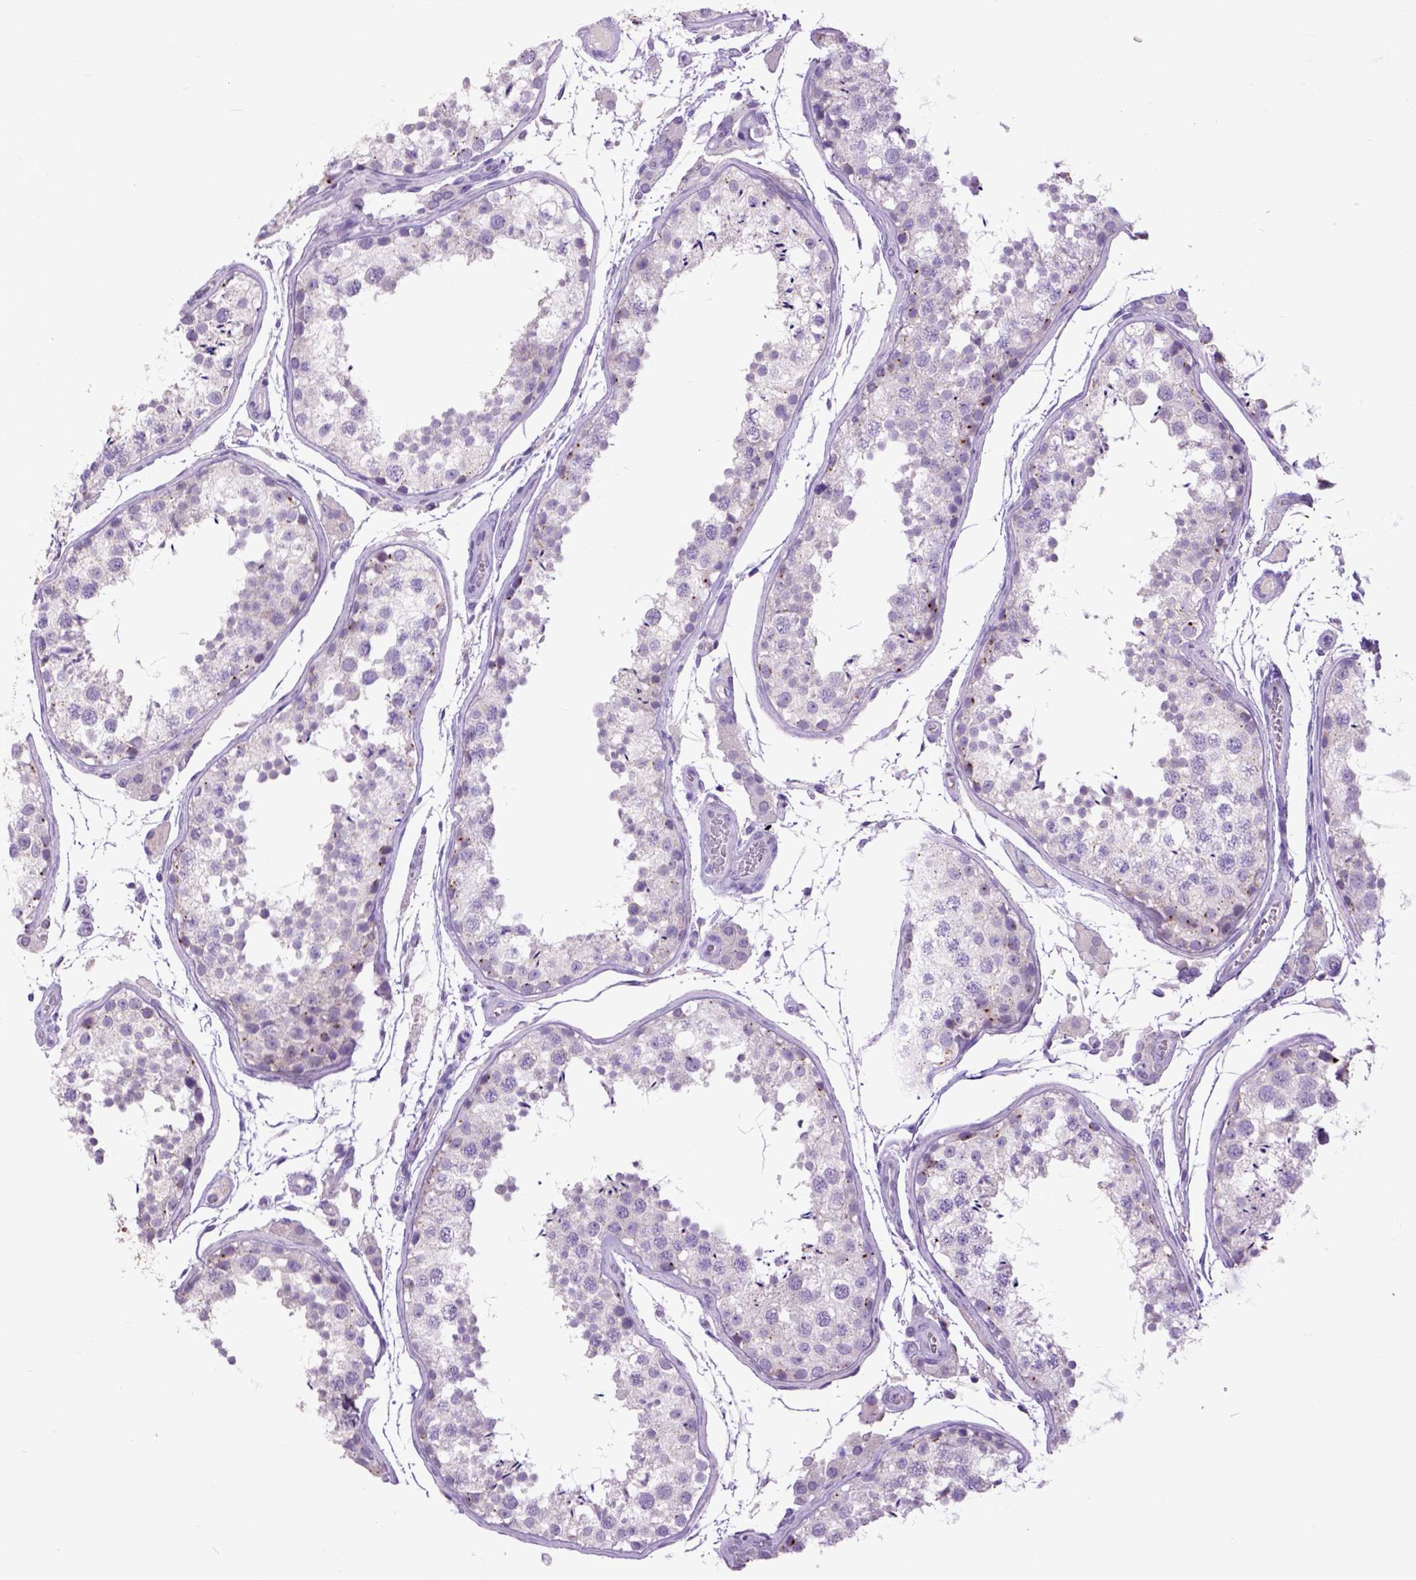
{"staining": {"intensity": "negative", "quantity": "none", "location": "none"}, "tissue": "testis", "cell_type": "Cells in seminiferous ducts", "image_type": "normal", "snomed": [{"axis": "morphology", "description": "Normal tissue, NOS"}, {"axis": "topography", "description": "Testis"}], "caption": "Testis was stained to show a protein in brown. There is no significant positivity in cells in seminiferous ducts.", "gene": "RAB25", "patient": {"sex": "male", "age": 29}}